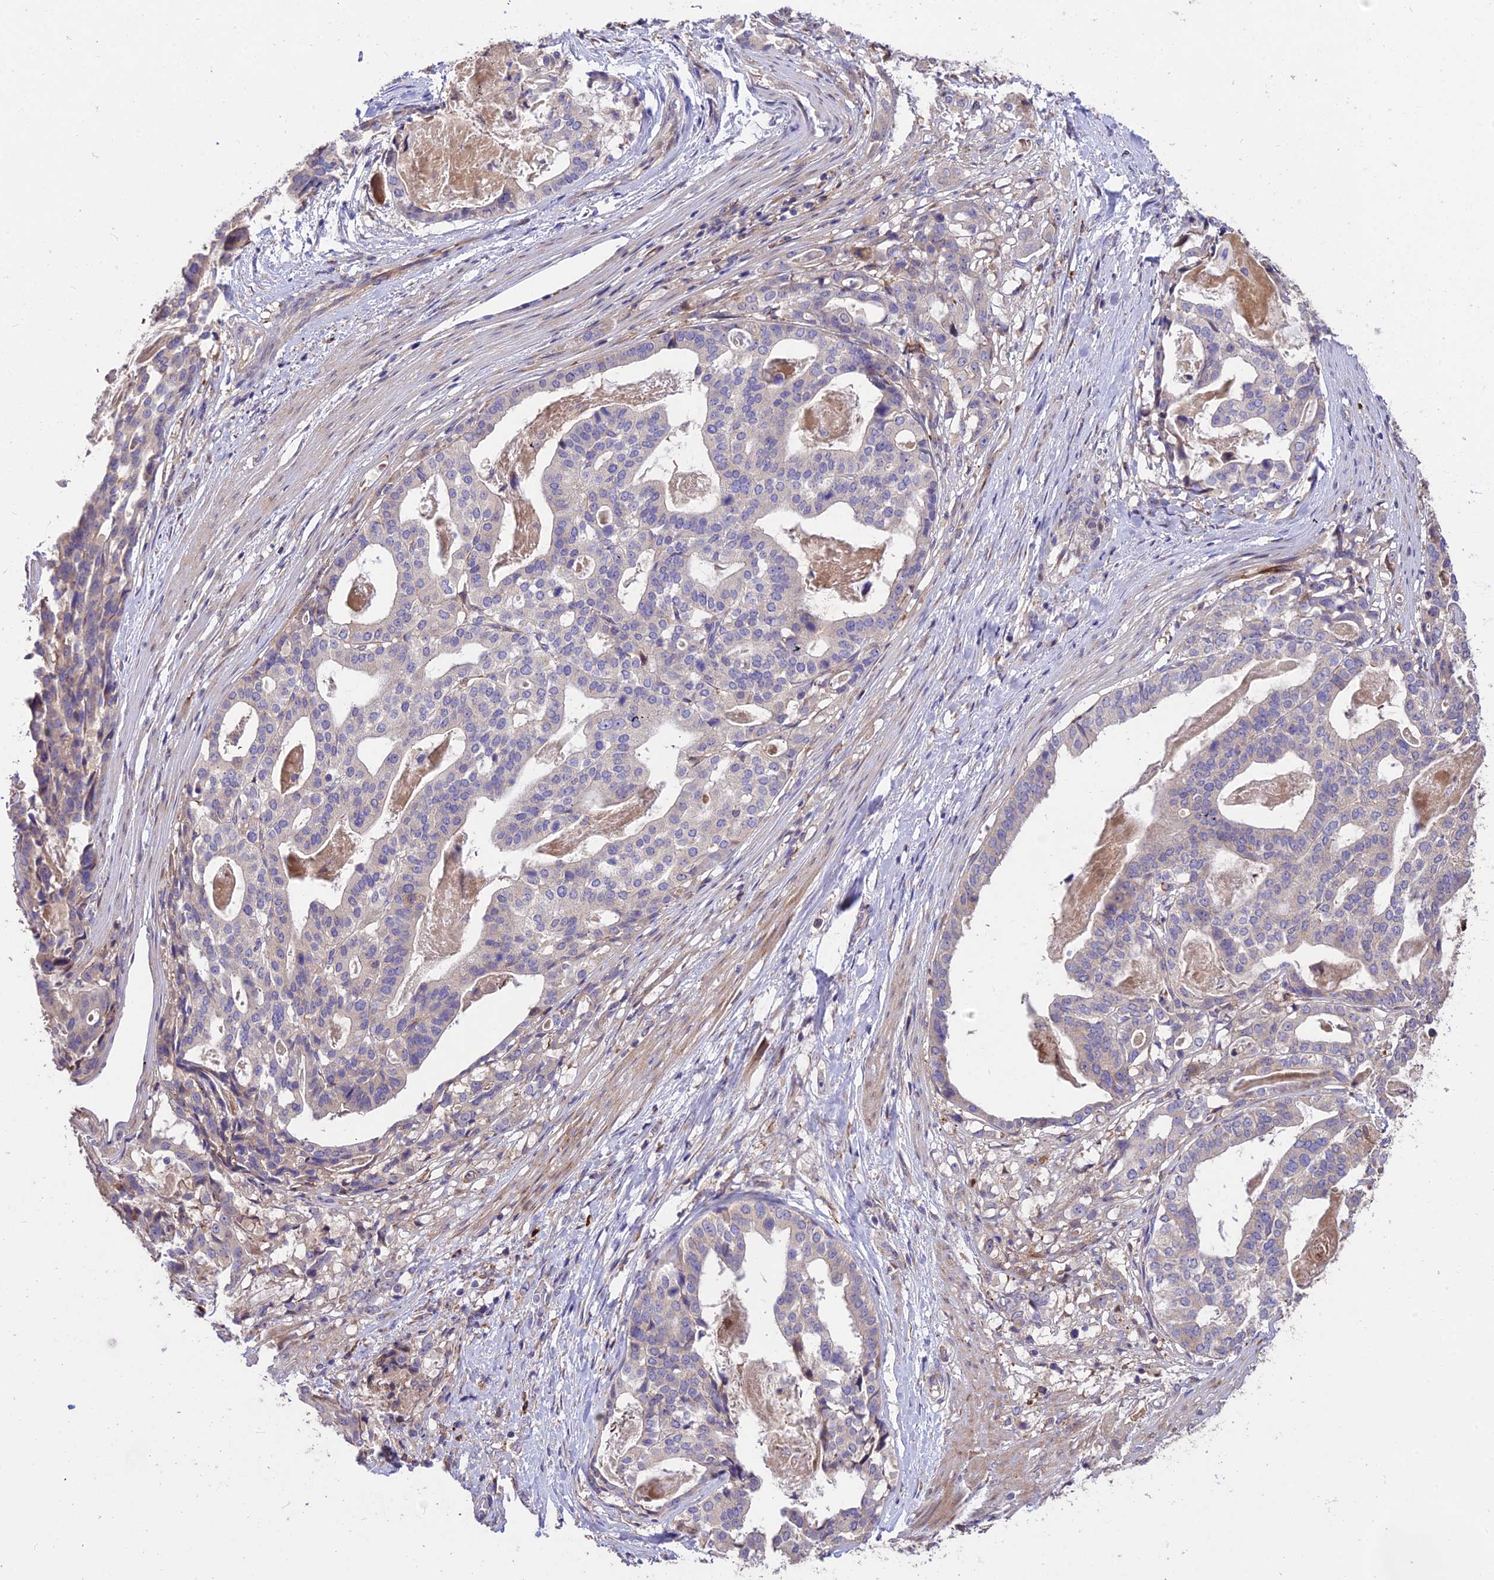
{"staining": {"intensity": "weak", "quantity": "<25%", "location": "cytoplasmic/membranous"}, "tissue": "stomach cancer", "cell_type": "Tumor cells", "image_type": "cancer", "snomed": [{"axis": "morphology", "description": "Adenocarcinoma, NOS"}, {"axis": "topography", "description": "Stomach"}], "caption": "This is a histopathology image of IHC staining of stomach adenocarcinoma, which shows no expression in tumor cells. The staining was performed using DAB to visualize the protein expression in brown, while the nuclei were stained in blue with hematoxylin (Magnification: 20x).", "gene": "ROCK1", "patient": {"sex": "male", "age": 48}}